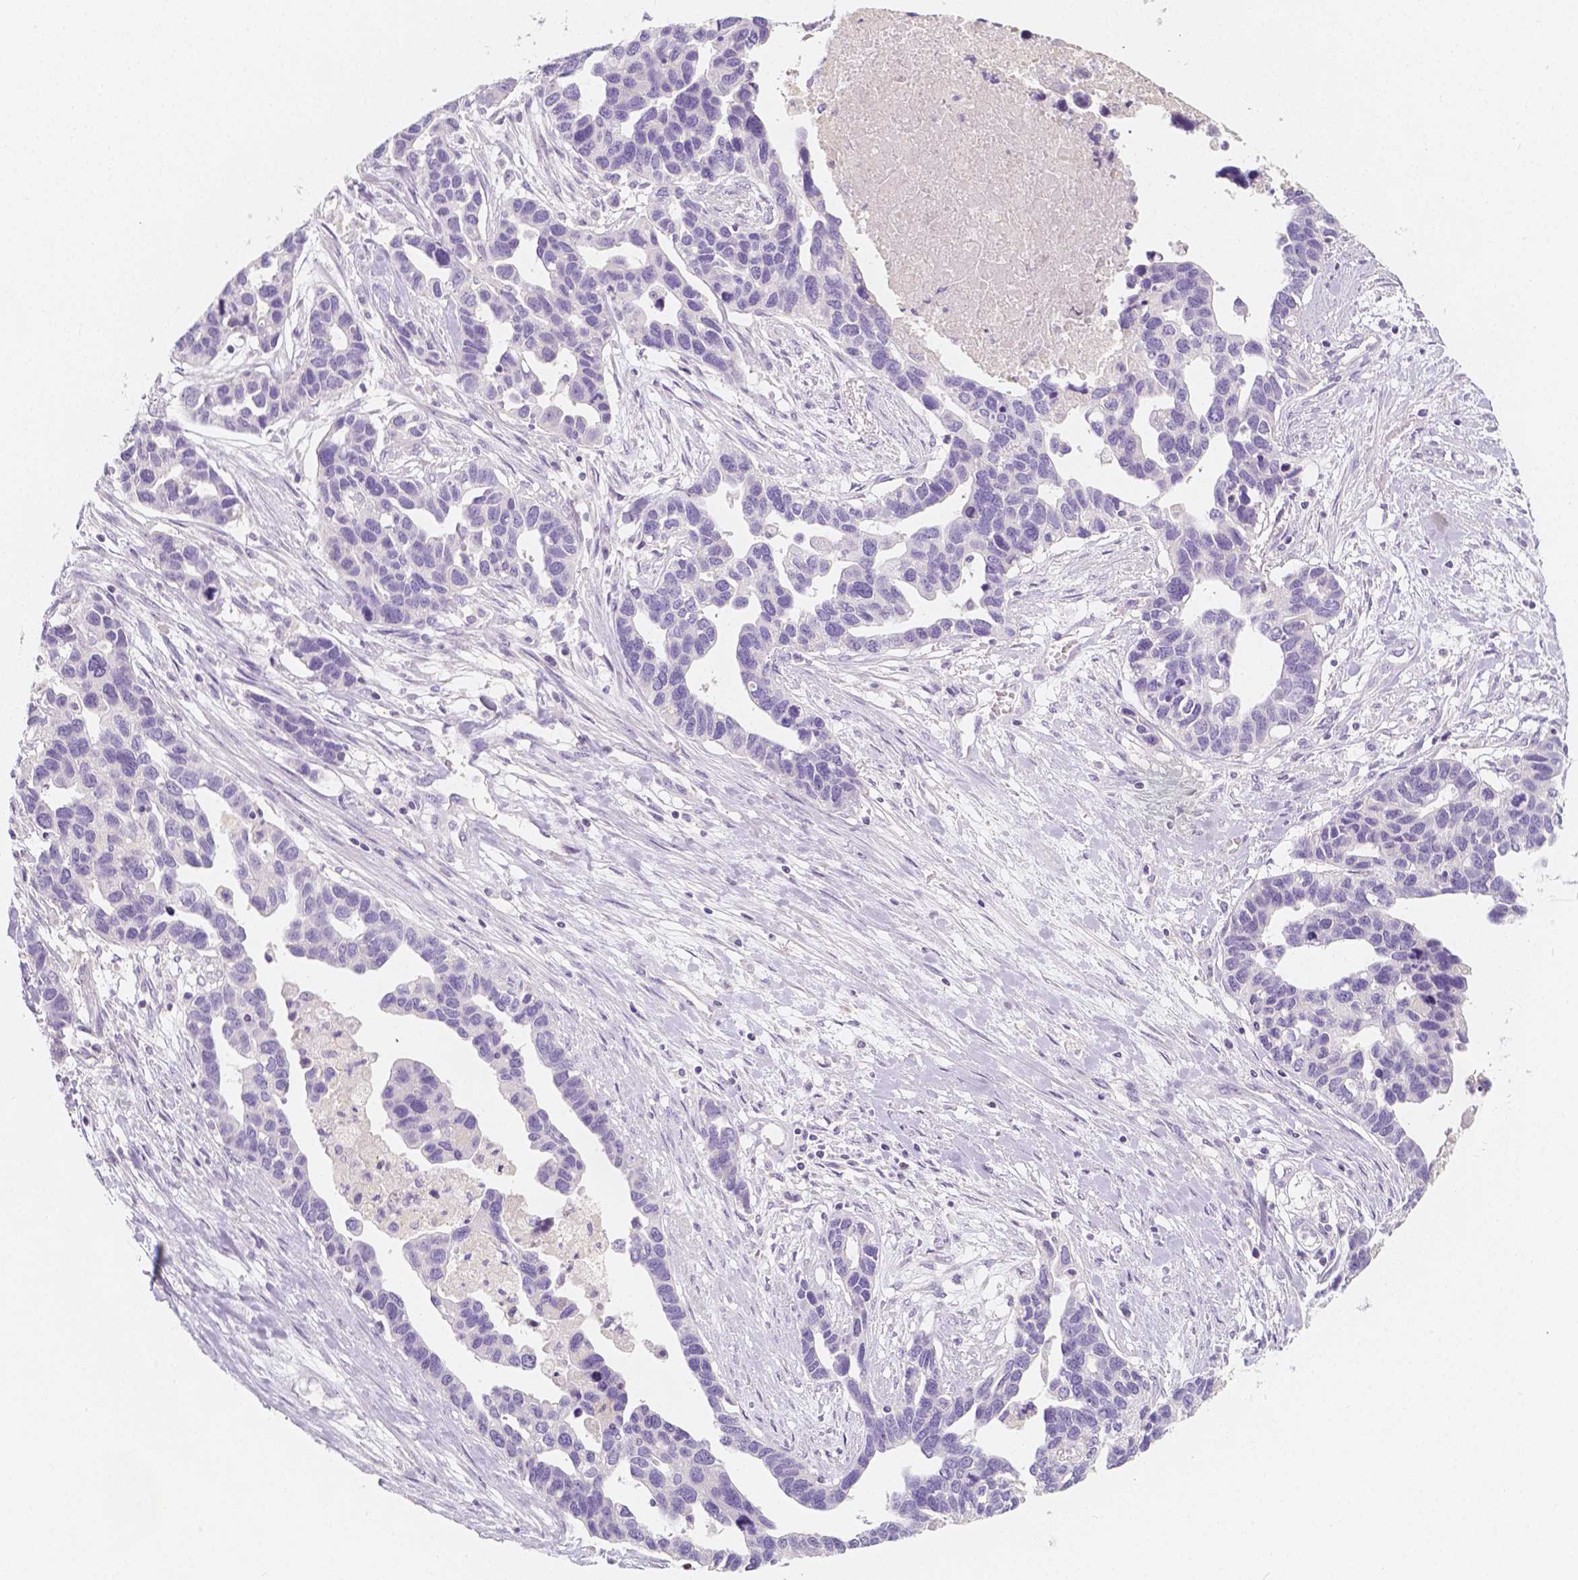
{"staining": {"intensity": "negative", "quantity": "none", "location": "none"}, "tissue": "ovarian cancer", "cell_type": "Tumor cells", "image_type": "cancer", "snomed": [{"axis": "morphology", "description": "Cystadenocarcinoma, serous, NOS"}, {"axis": "topography", "description": "Ovary"}], "caption": "A micrograph of ovarian cancer stained for a protein demonstrates no brown staining in tumor cells.", "gene": "BATF", "patient": {"sex": "female", "age": 54}}